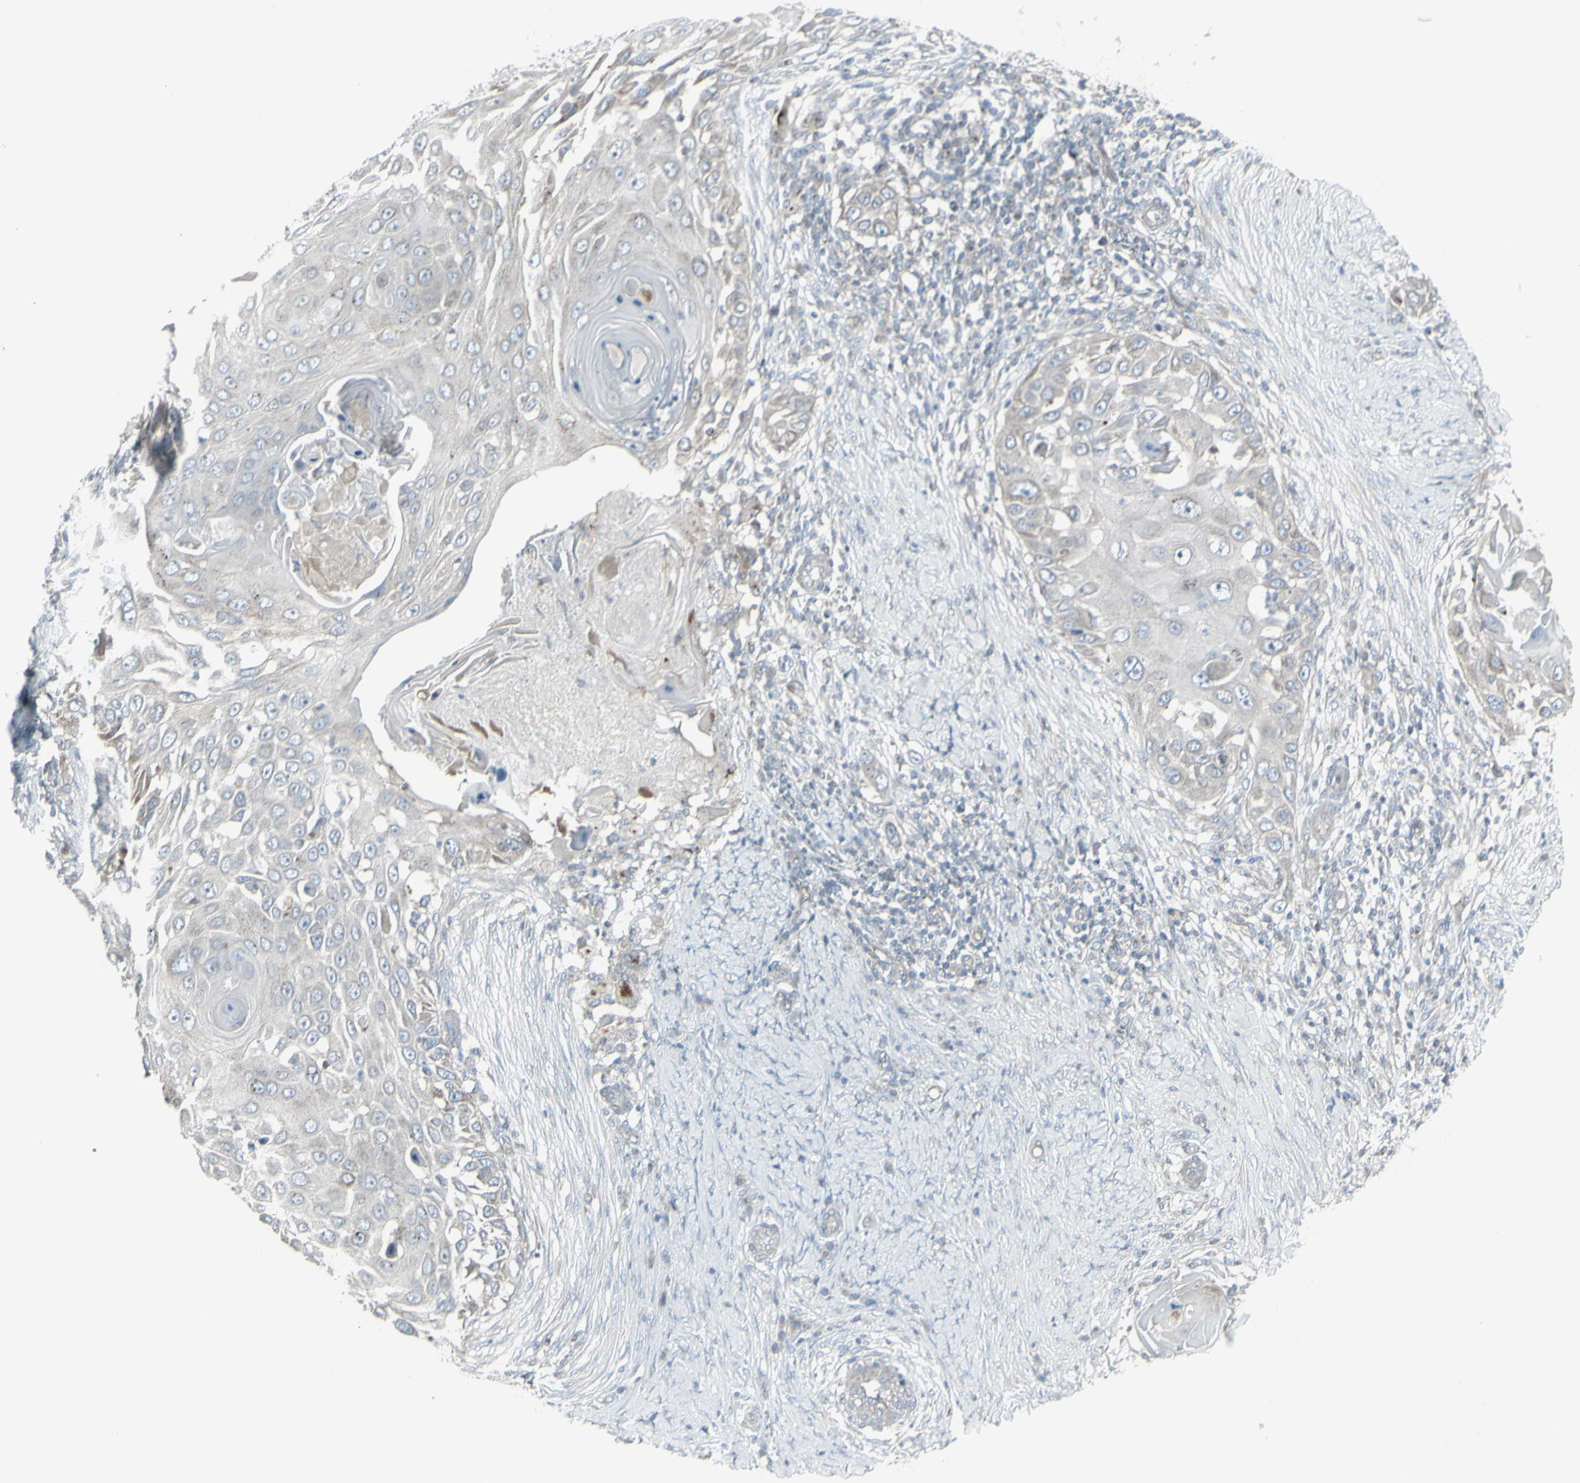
{"staining": {"intensity": "negative", "quantity": "none", "location": "none"}, "tissue": "skin cancer", "cell_type": "Tumor cells", "image_type": "cancer", "snomed": [{"axis": "morphology", "description": "Squamous cell carcinoma, NOS"}, {"axis": "topography", "description": "Skin"}], "caption": "Tumor cells are negative for brown protein staining in squamous cell carcinoma (skin).", "gene": "GALNT6", "patient": {"sex": "female", "age": 44}}